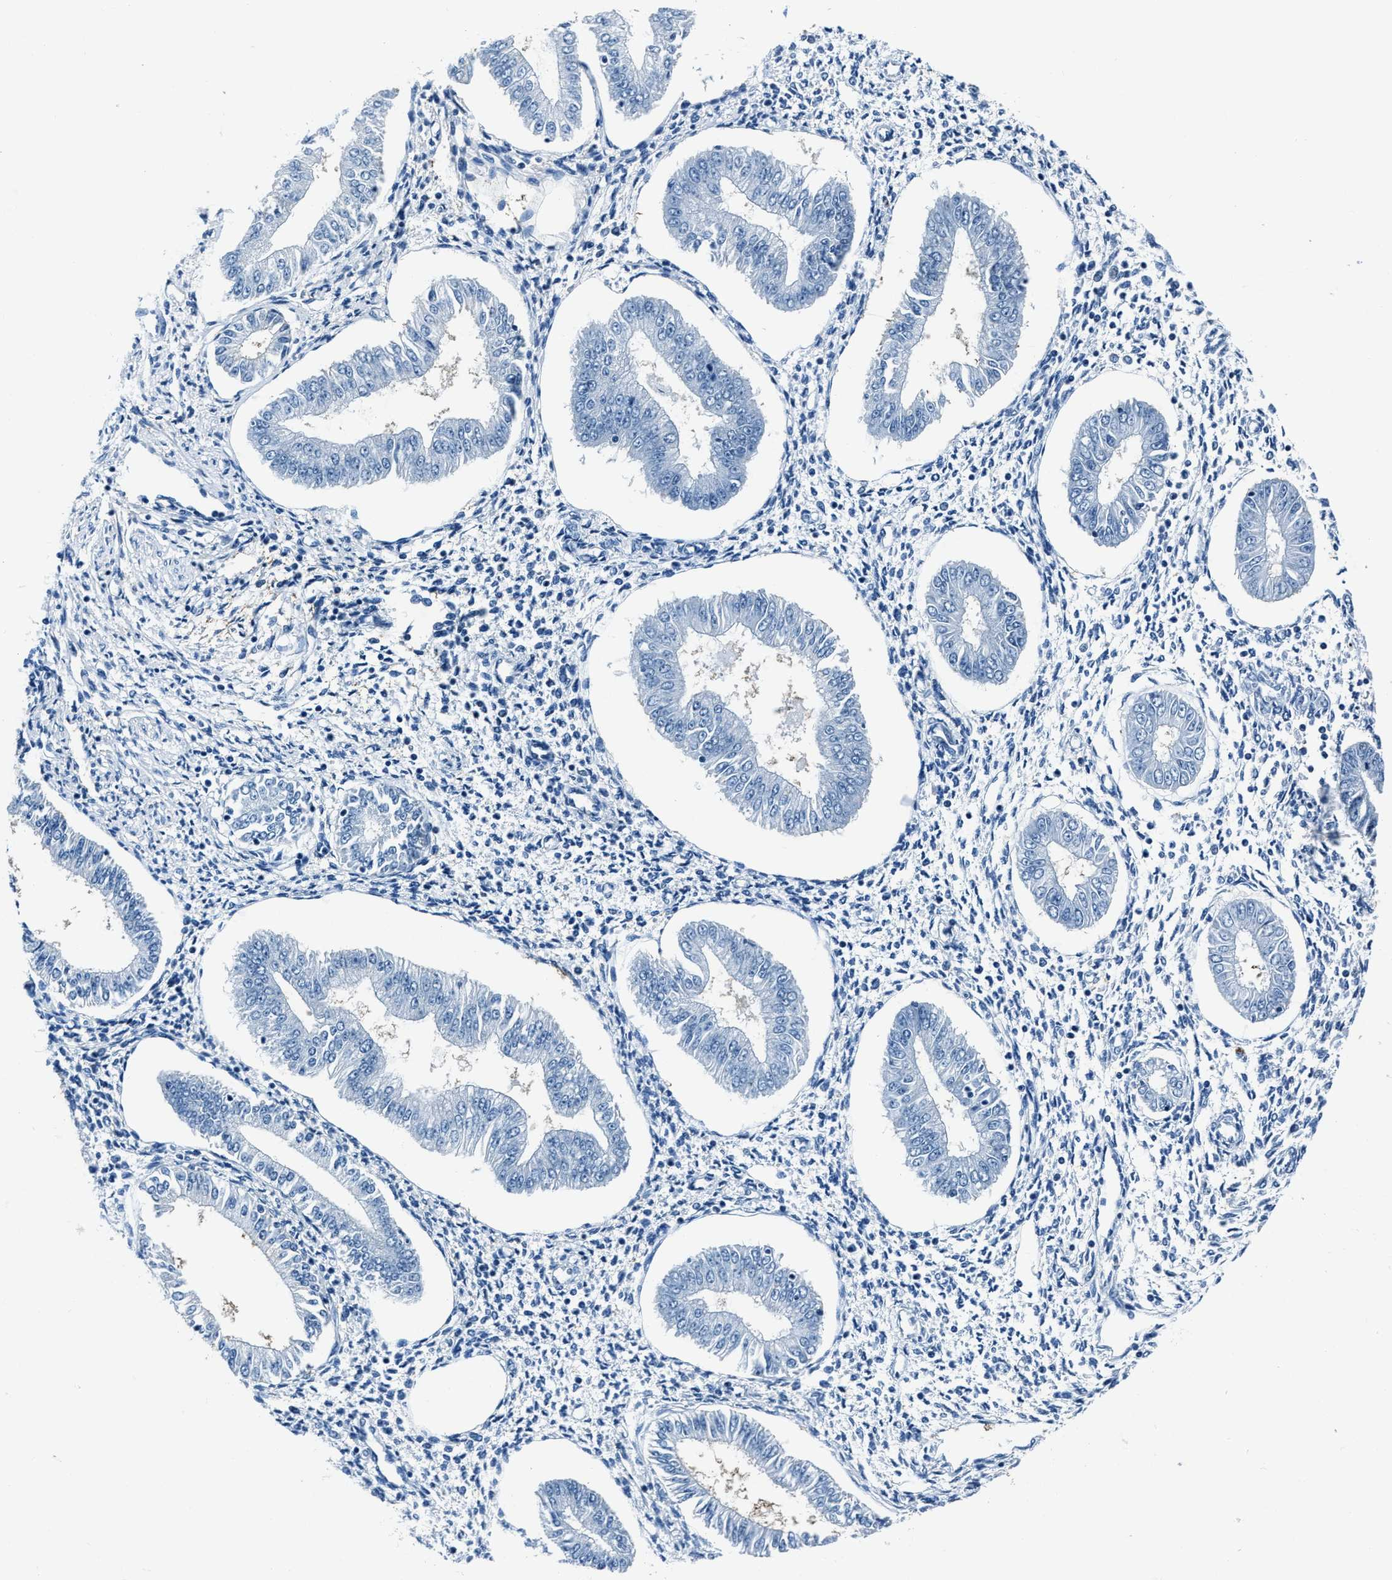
{"staining": {"intensity": "negative", "quantity": "none", "location": "none"}, "tissue": "endometrium", "cell_type": "Cells in endometrial stroma", "image_type": "normal", "snomed": [{"axis": "morphology", "description": "Normal tissue, NOS"}, {"axis": "topography", "description": "Endometrium"}], "caption": "Immunohistochemistry (IHC) of unremarkable endometrium demonstrates no positivity in cells in endometrial stroma.", "gene": "PTPDC1", "patient": {"sex": "female", "age": 50}}